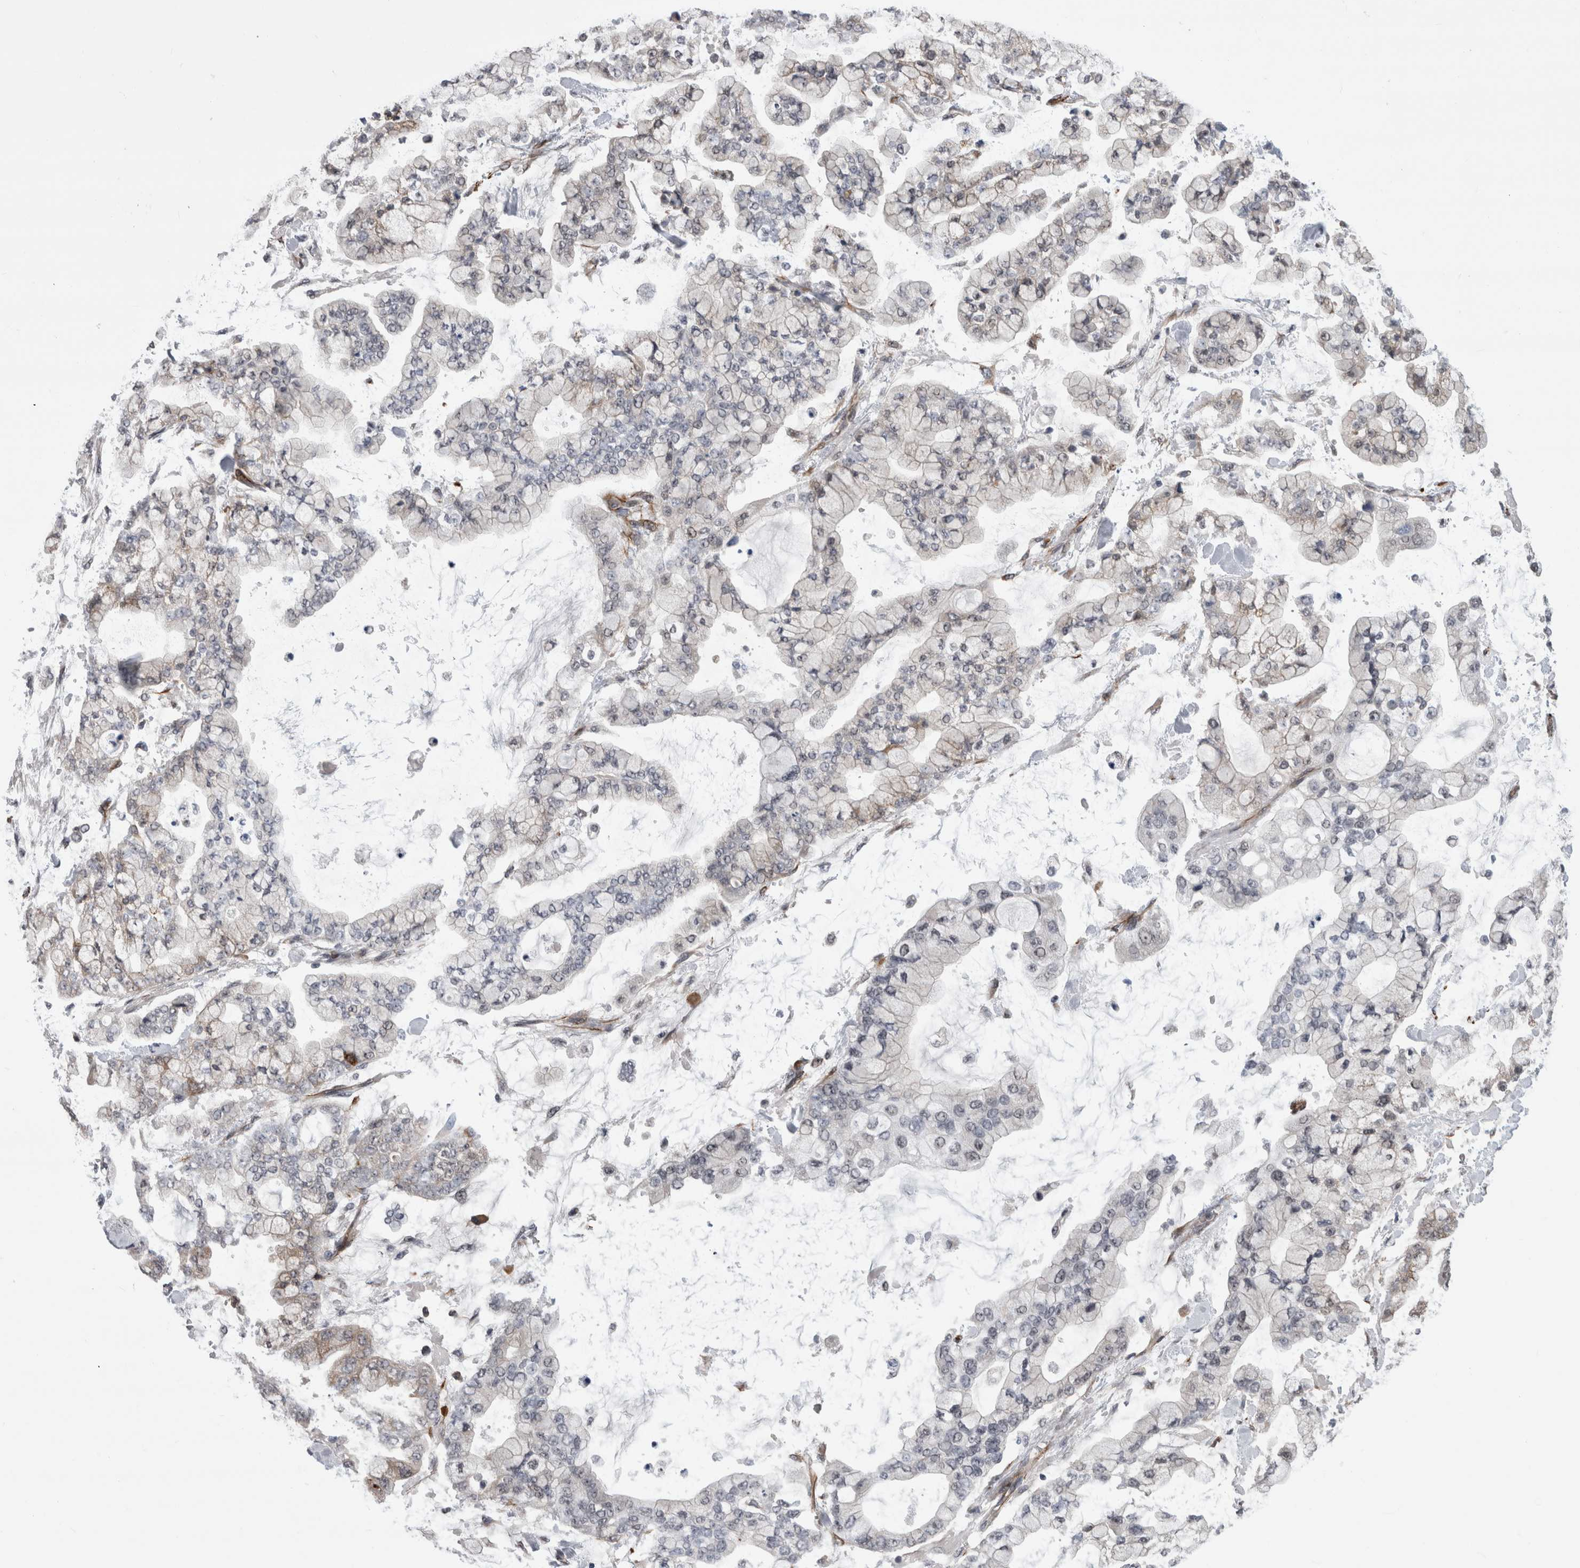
{"staining": {"intensity": "weak", "quantity": "<25%", "location": "cytoplasmic/membranous"}, "tissue": "stomach cancer", "cell_type": "Tumor cells", "image_type": "cancer", "snomed": [{"axis": "morphology", "description": "Normal tissue, NOS"}, {"axis": "morphology", "description": "Adenocarcinoma, NOS"}, {"axis": "topography", "description": "Stomach, upper"}, {"axis": "topography", "description": "Stomach"}], "caption": "A photomicrograph of human stomach cancer is negative for staining in tumor cells. (Brightfield microscopy of DAB (3,3'-diaminobenzidine) IHC at high magnification).", "gene": "FAM83H", "patient": {"sex": "male", "age": 76}}